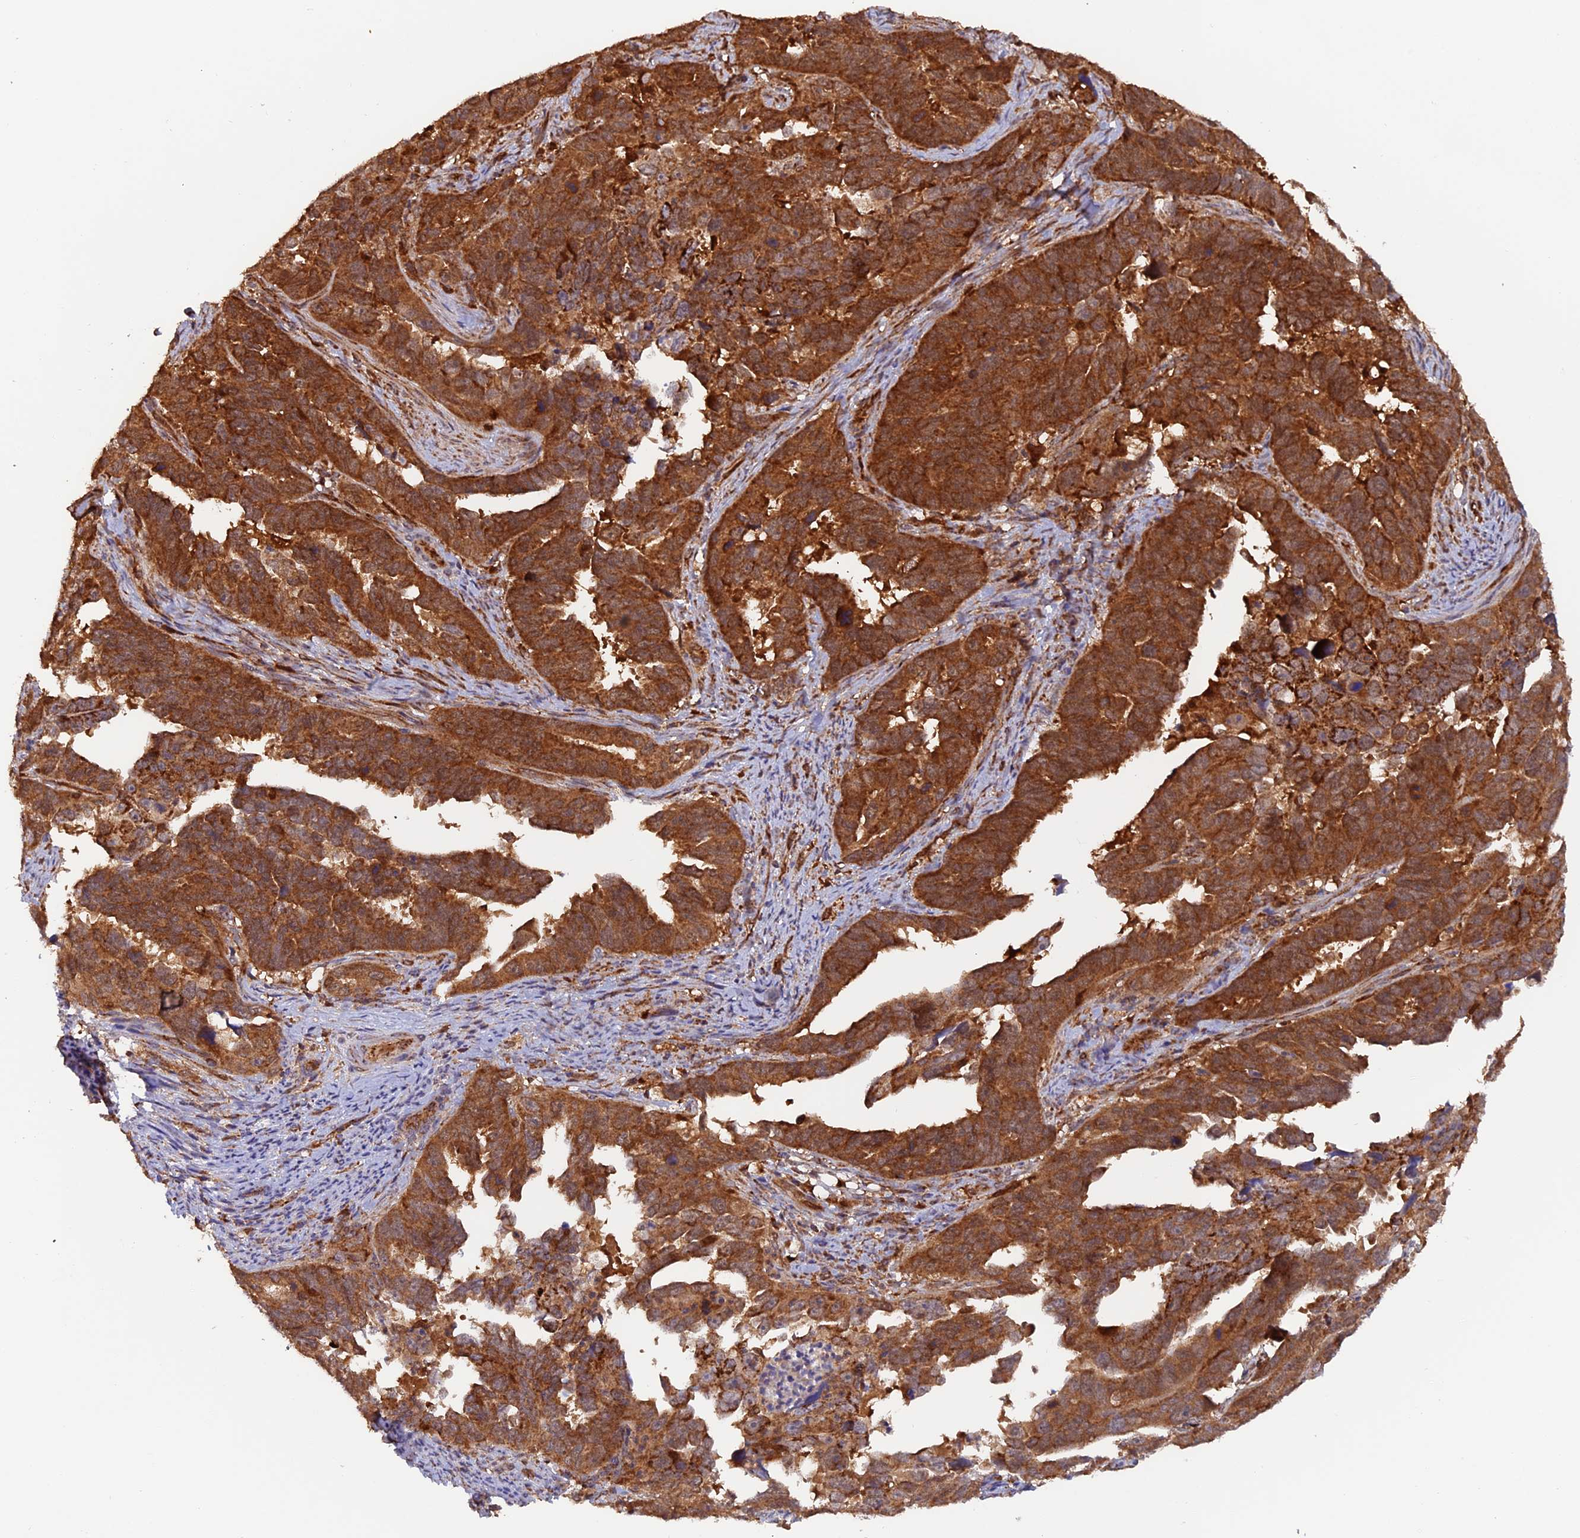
{"staining": {"intensity": "strong", "quantity": ">75%", "location": "cytoplasmic/membranous"}, "tissue": "endometrial cancer", "cell_type": "Tumor cells", "image_type": "cancer", "snomed": [{"axis": "morphology", "description": "Adenocarcinoma, NOS"}, {"axis": "topography", "description": "Endometrium"}], "caption": "DAB immunohistochemical staining of human adenocarcinoma (endometrial) exhibits strong cytoplasmic/membranous protein positivity in about >75% of tumor cells. Using DAB (3,3'-diaminobenzidine) (brown) and hematoxylin (blue) stains, captured at high magnification using brightfield microscopy.", "gene": "DTYMK", "patient": {"sex": "female", "age": 65}}